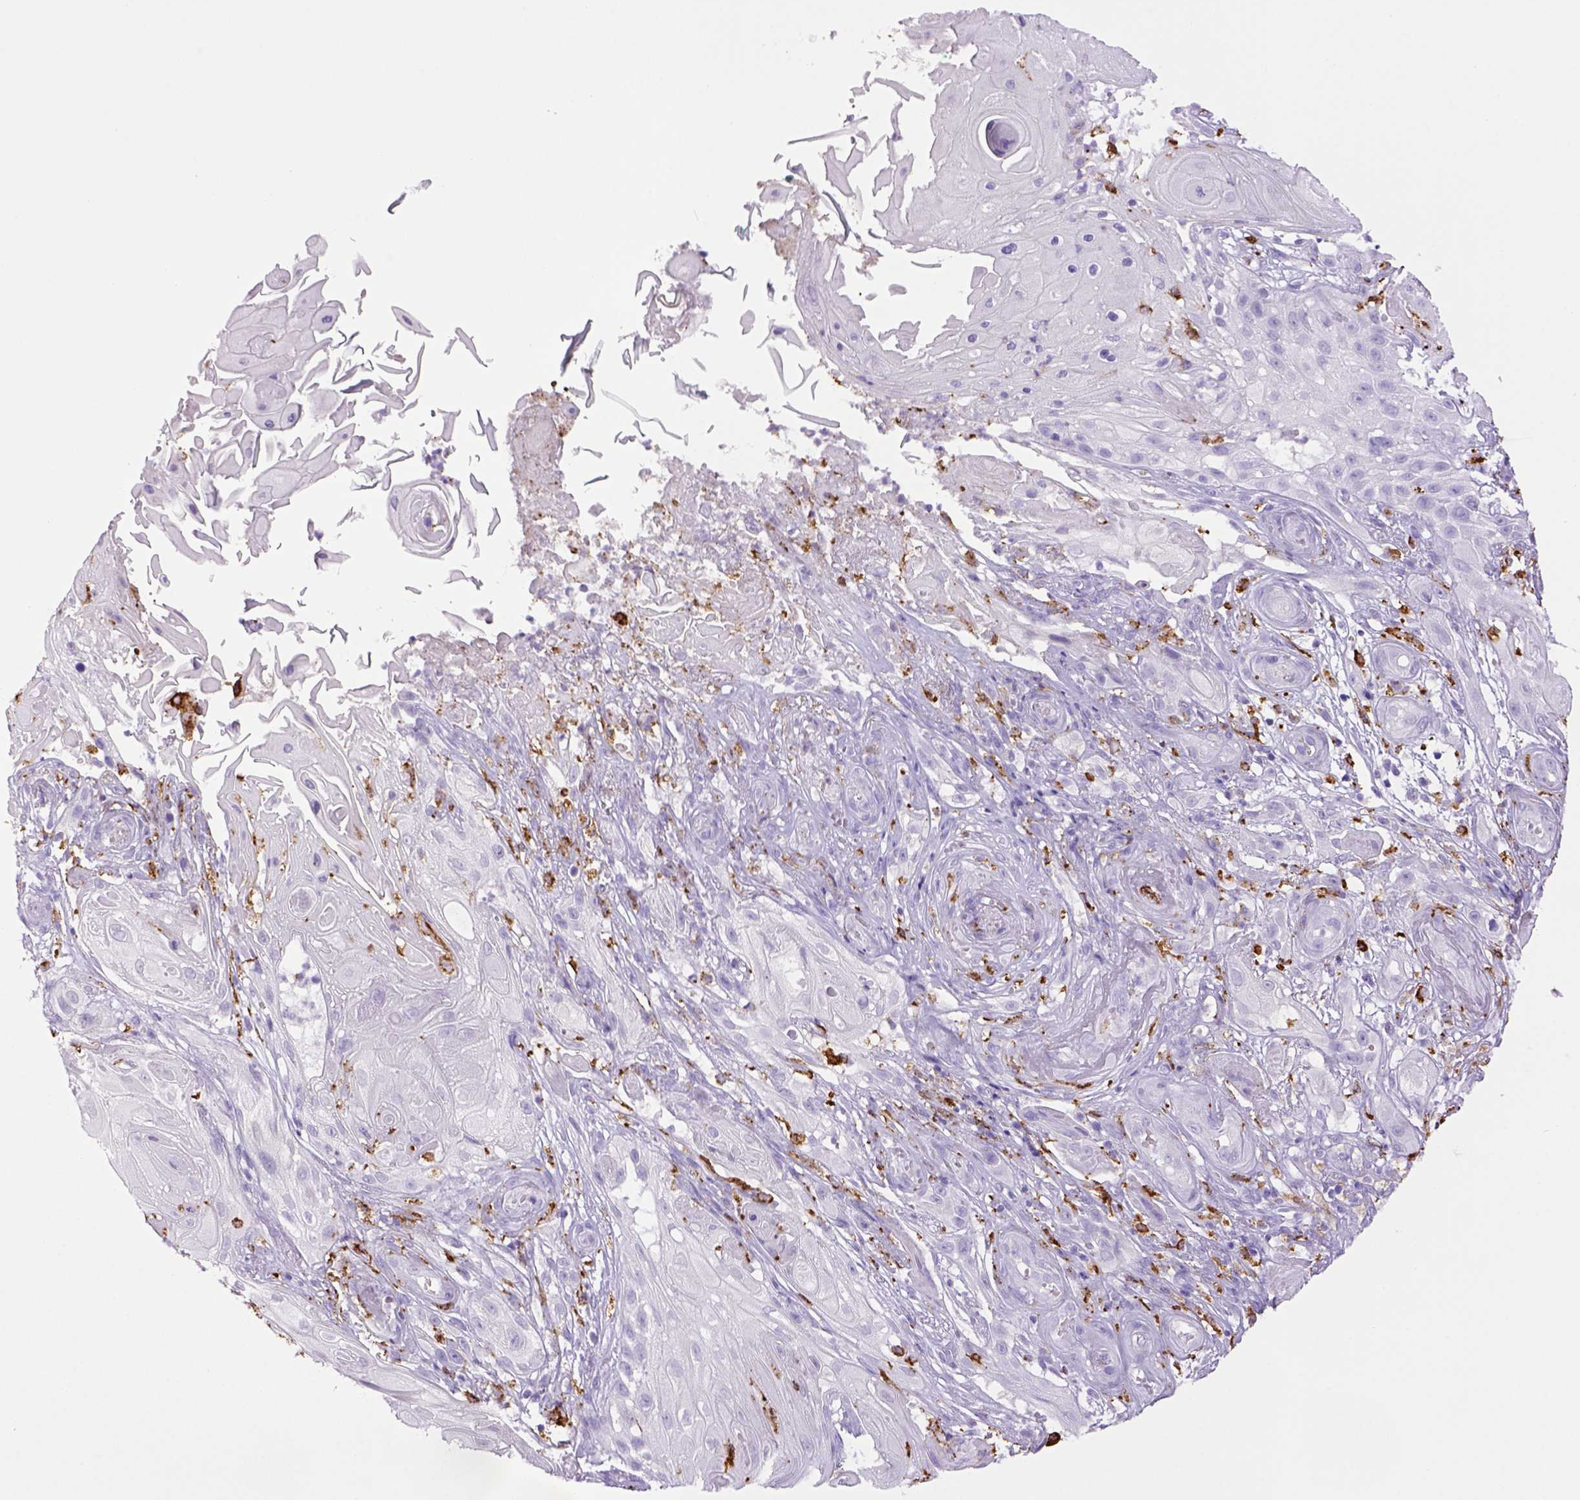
{"staining": {"intensity": "negative", "quantity": "none", "location": "none"}, "tissue": "skin cancer", "cell_type": "Tumor cells", "image_type": "cancer", "snomed": [{"axis": "morphology", "description": "Squamous cell carcinoma, NOS"}, {"axis": "topography", "description": "Skin"}], "caption": "High power microscopy micrograph of an immunohistochemistry histopathology image of skin cancer, revealing no significant staining in tumor cells.", "gene": "CD68", "patient": {"sex": "male", "age": 62}}